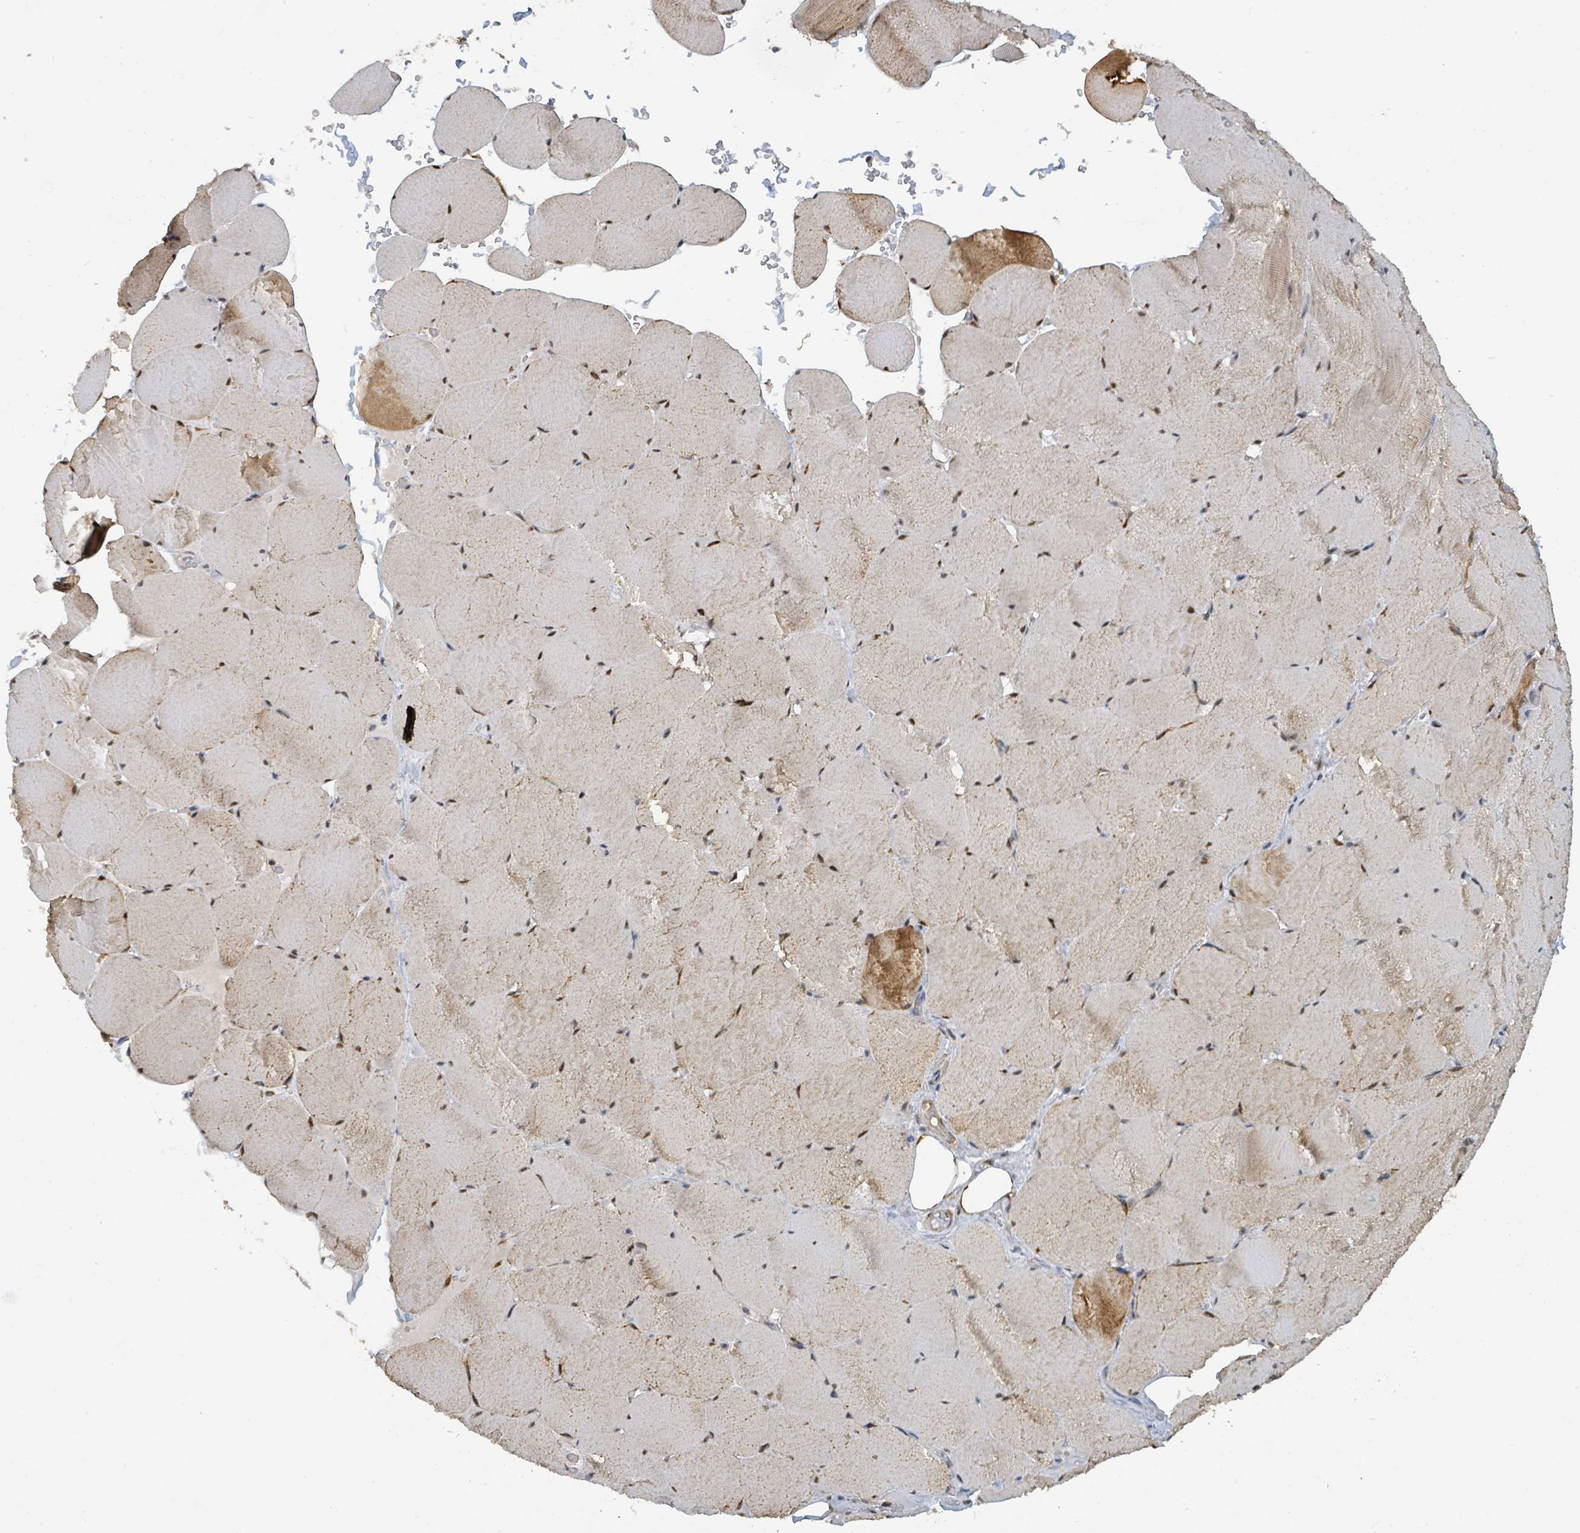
{"staining": {"intensity": "moderate", "quantity": "25%-75%", "location": "cytoplasmic/membranous,nuclear"}, "tissue": "skeletal muscle", "cell_type": "Myocytes", "image_type": "normal", "snomed": [{"axis": "morphology", "description": "Normal tissue, NOS"}, {"axis": "topography", "description": "Skeletal muscle"}, {"axis": "topography", "description": "Head-Neck"}], "caption": "Skeletal muscle was stained to show a protein in brown. There is medium levels of moderate cytoplasmic/membranous,nuclear positivity in about 25%-75% of myocytes. Nuclei are stained in blue.", "gene": "PSMB7", "patient": {"sex": "male", "age": 66}}